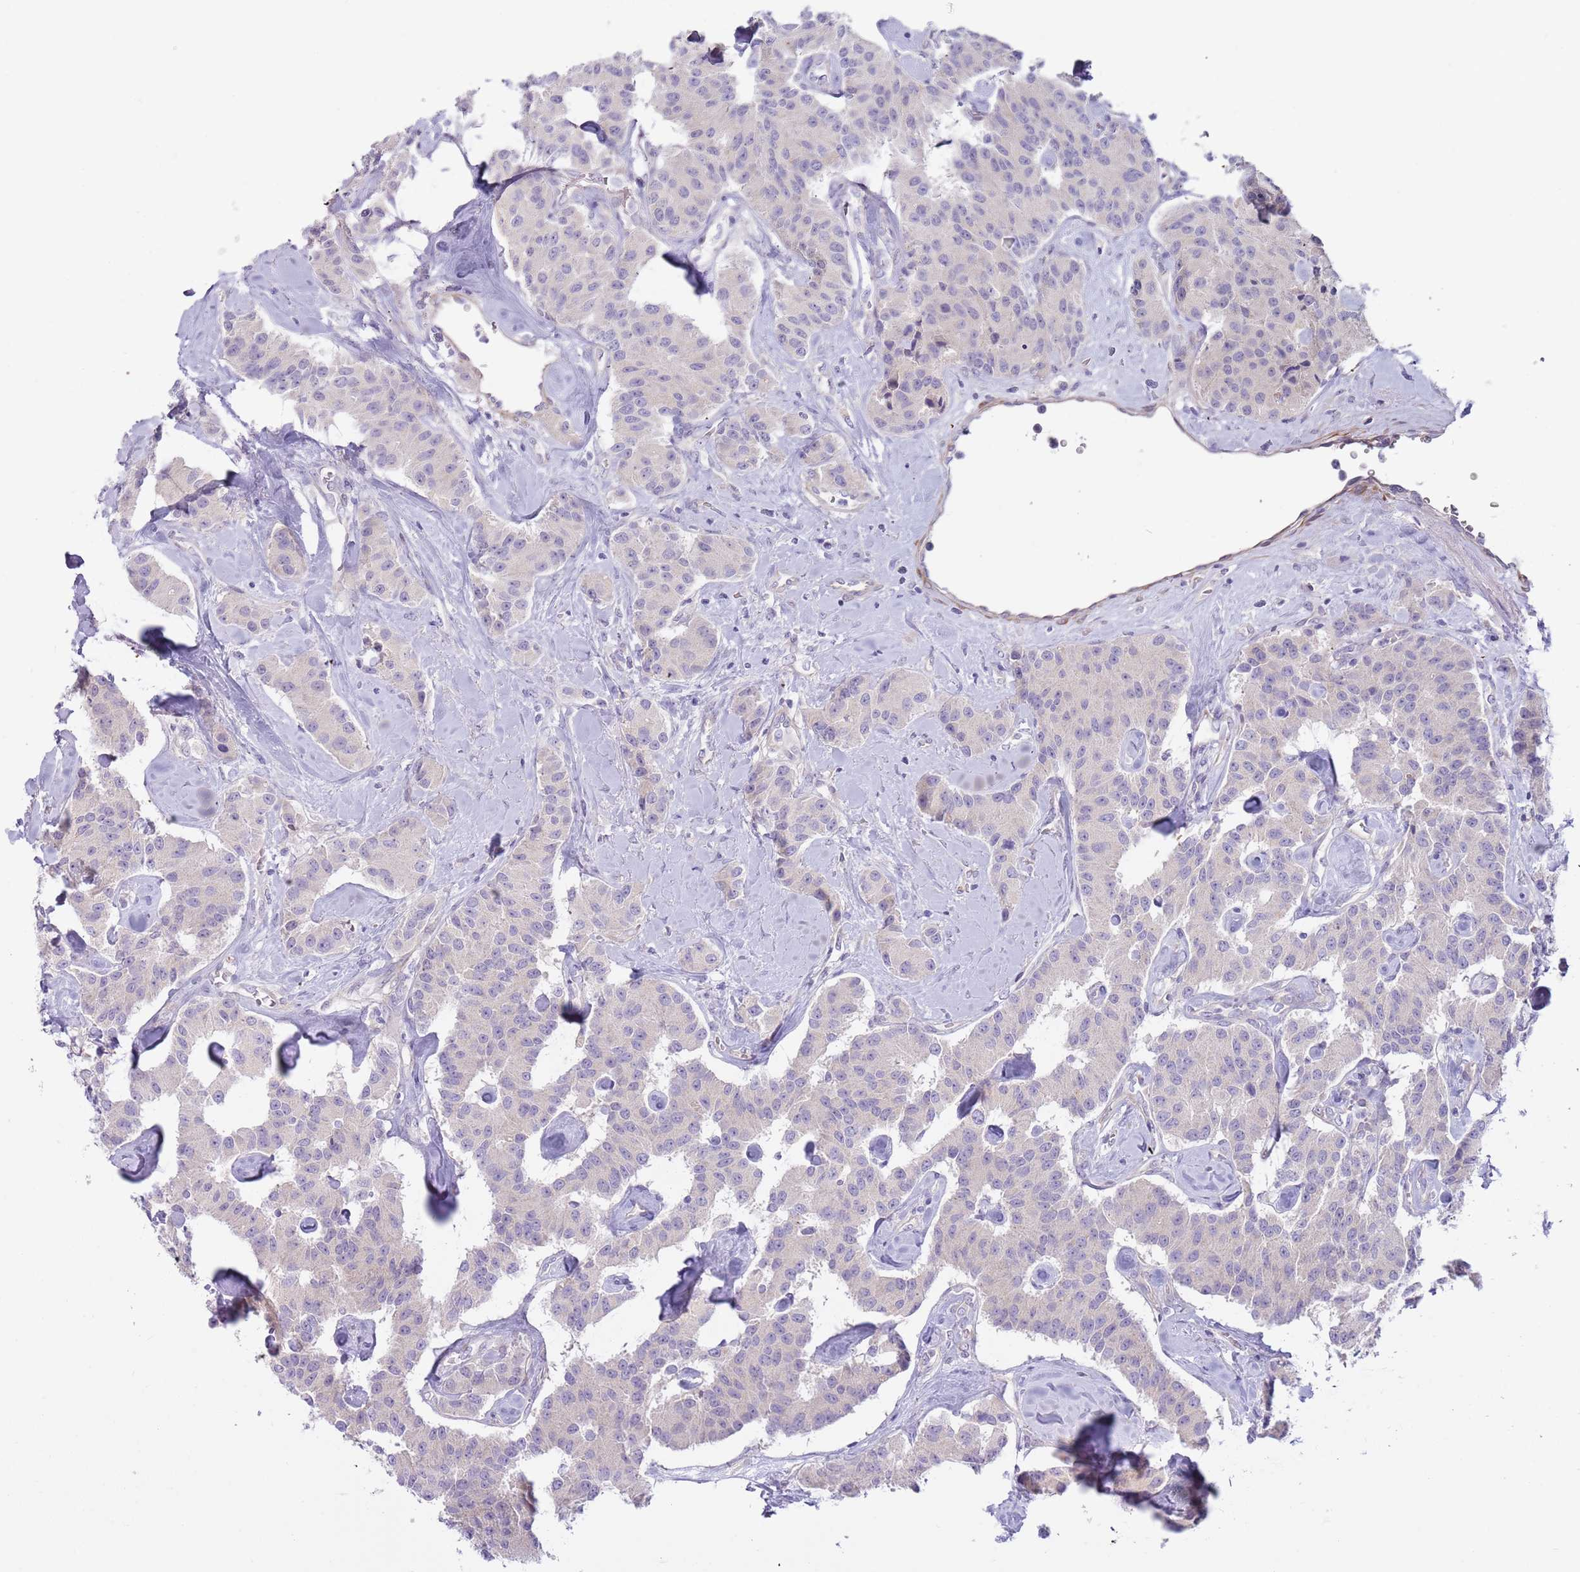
{"staining": {"intensity": "negative", "quantity": "none", "location": "none"}, "tissue": "carcinoid", "cell_type": "Tumor cells", "image_type": "cancer", "snomed": [{"axis": "morphology", "description": "Carcinoid, malignant, NOS"}, {"axis": "topography", "description": "Pancreas"}], "caption": "There is no significant expression in tumor cells of carcinoid. Brightfield microscopy of IHC stained with DAB (3,3'-diaminobenzidine) (brown) and hematoxylin (blue), captured at high magnification.", "gene": "MRO", "patient": {"sex": "male", "age": 41}}